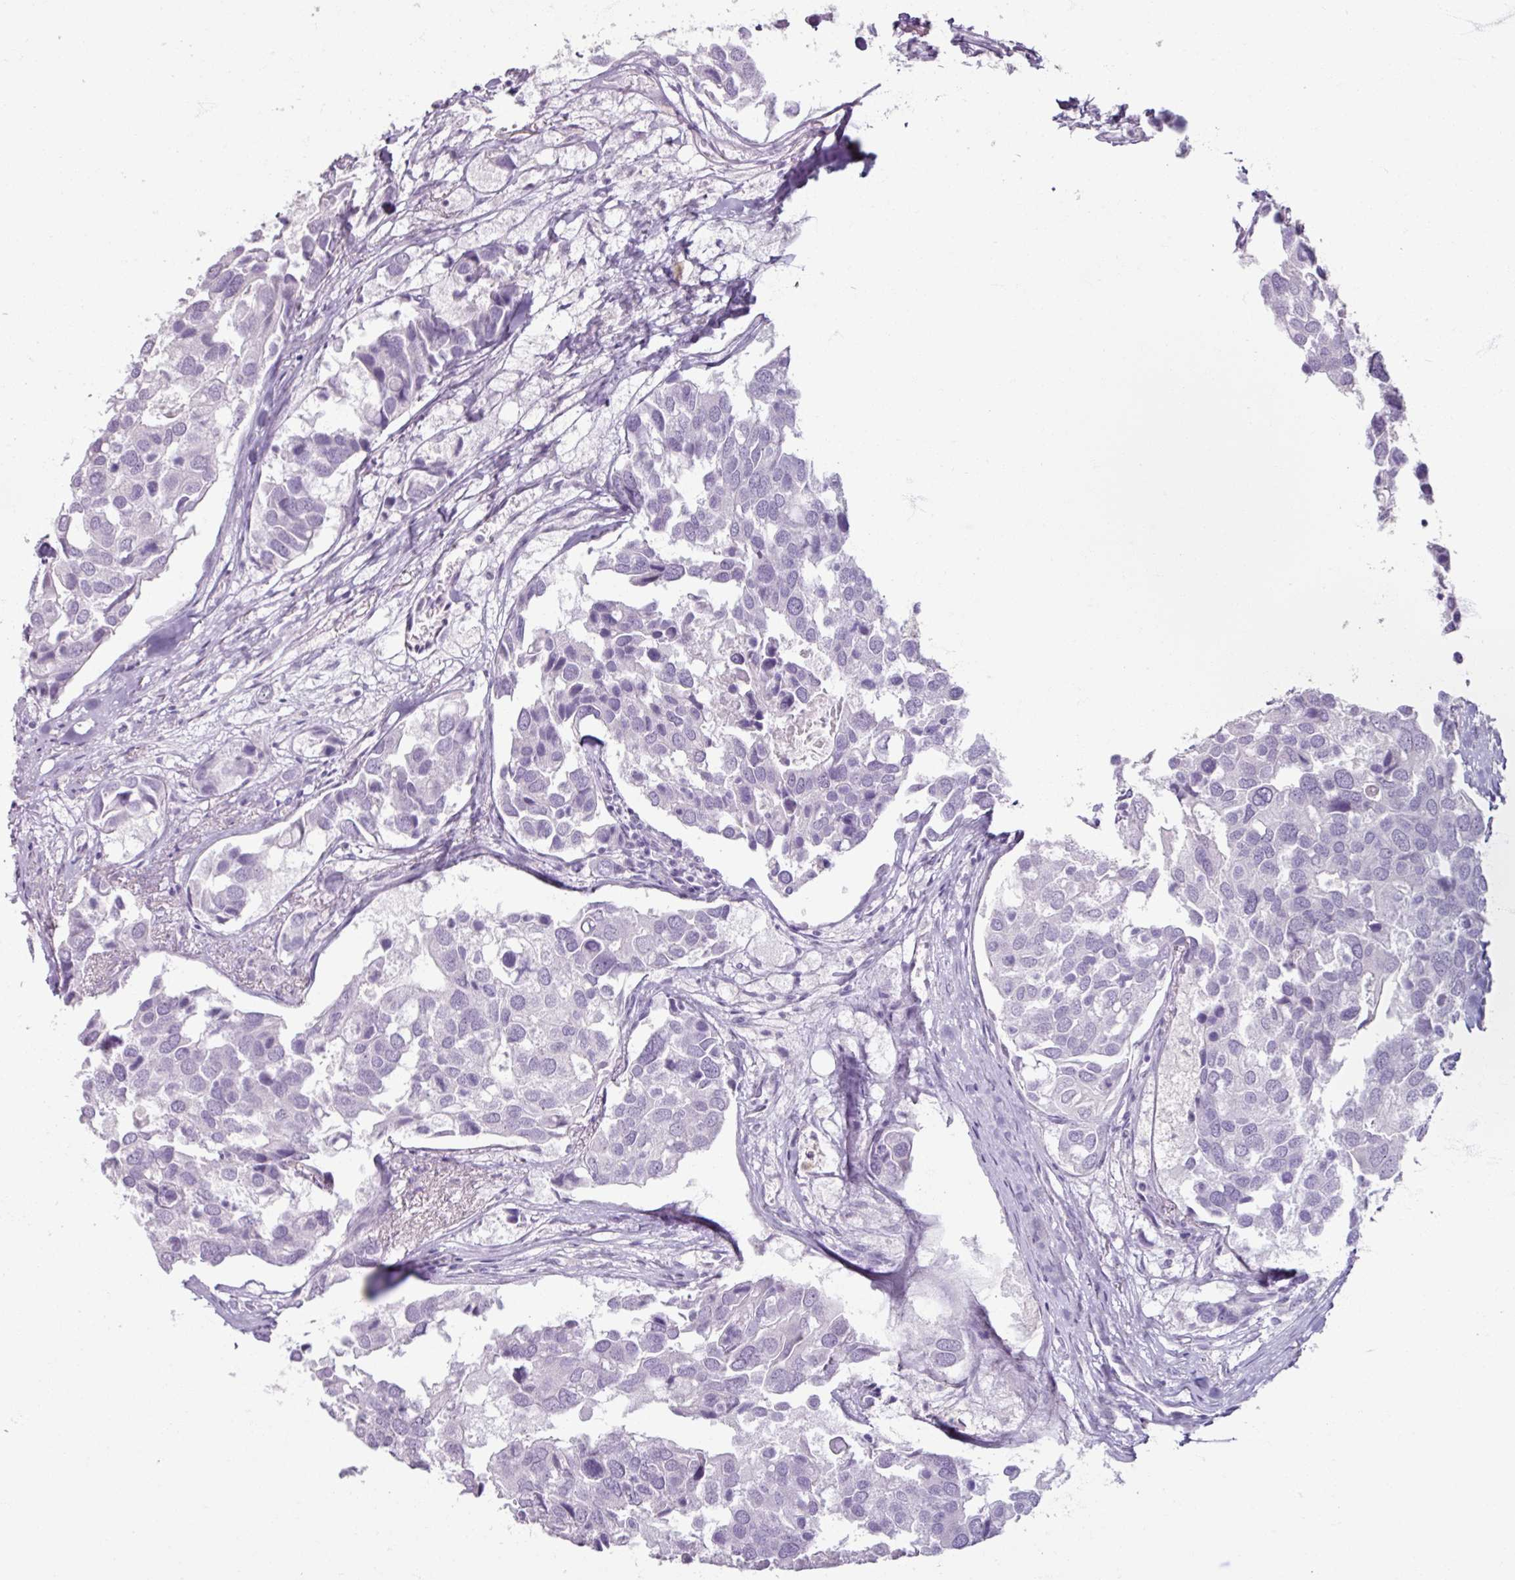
{"staining": {"intensity": "negative", "quantity": "none", "location": "none"}, "tissue": "breast cancer", "cell_type": "Tumor cells", "image_type": "cancer", "snomed": [{"axis": "morphology", "description": "Duct carcinoma"}, {"axis": "topography", "description": "Breast"}], "caption": "This histopathology image is of breast cancer (intraductal carcinoma) stained with IHC to label a protein in brown with the nuclei are counter-stained blue. There is no staining in tumor cells.", "gene": "ARG1", "patient": {"sex": "female", "age": 83}}